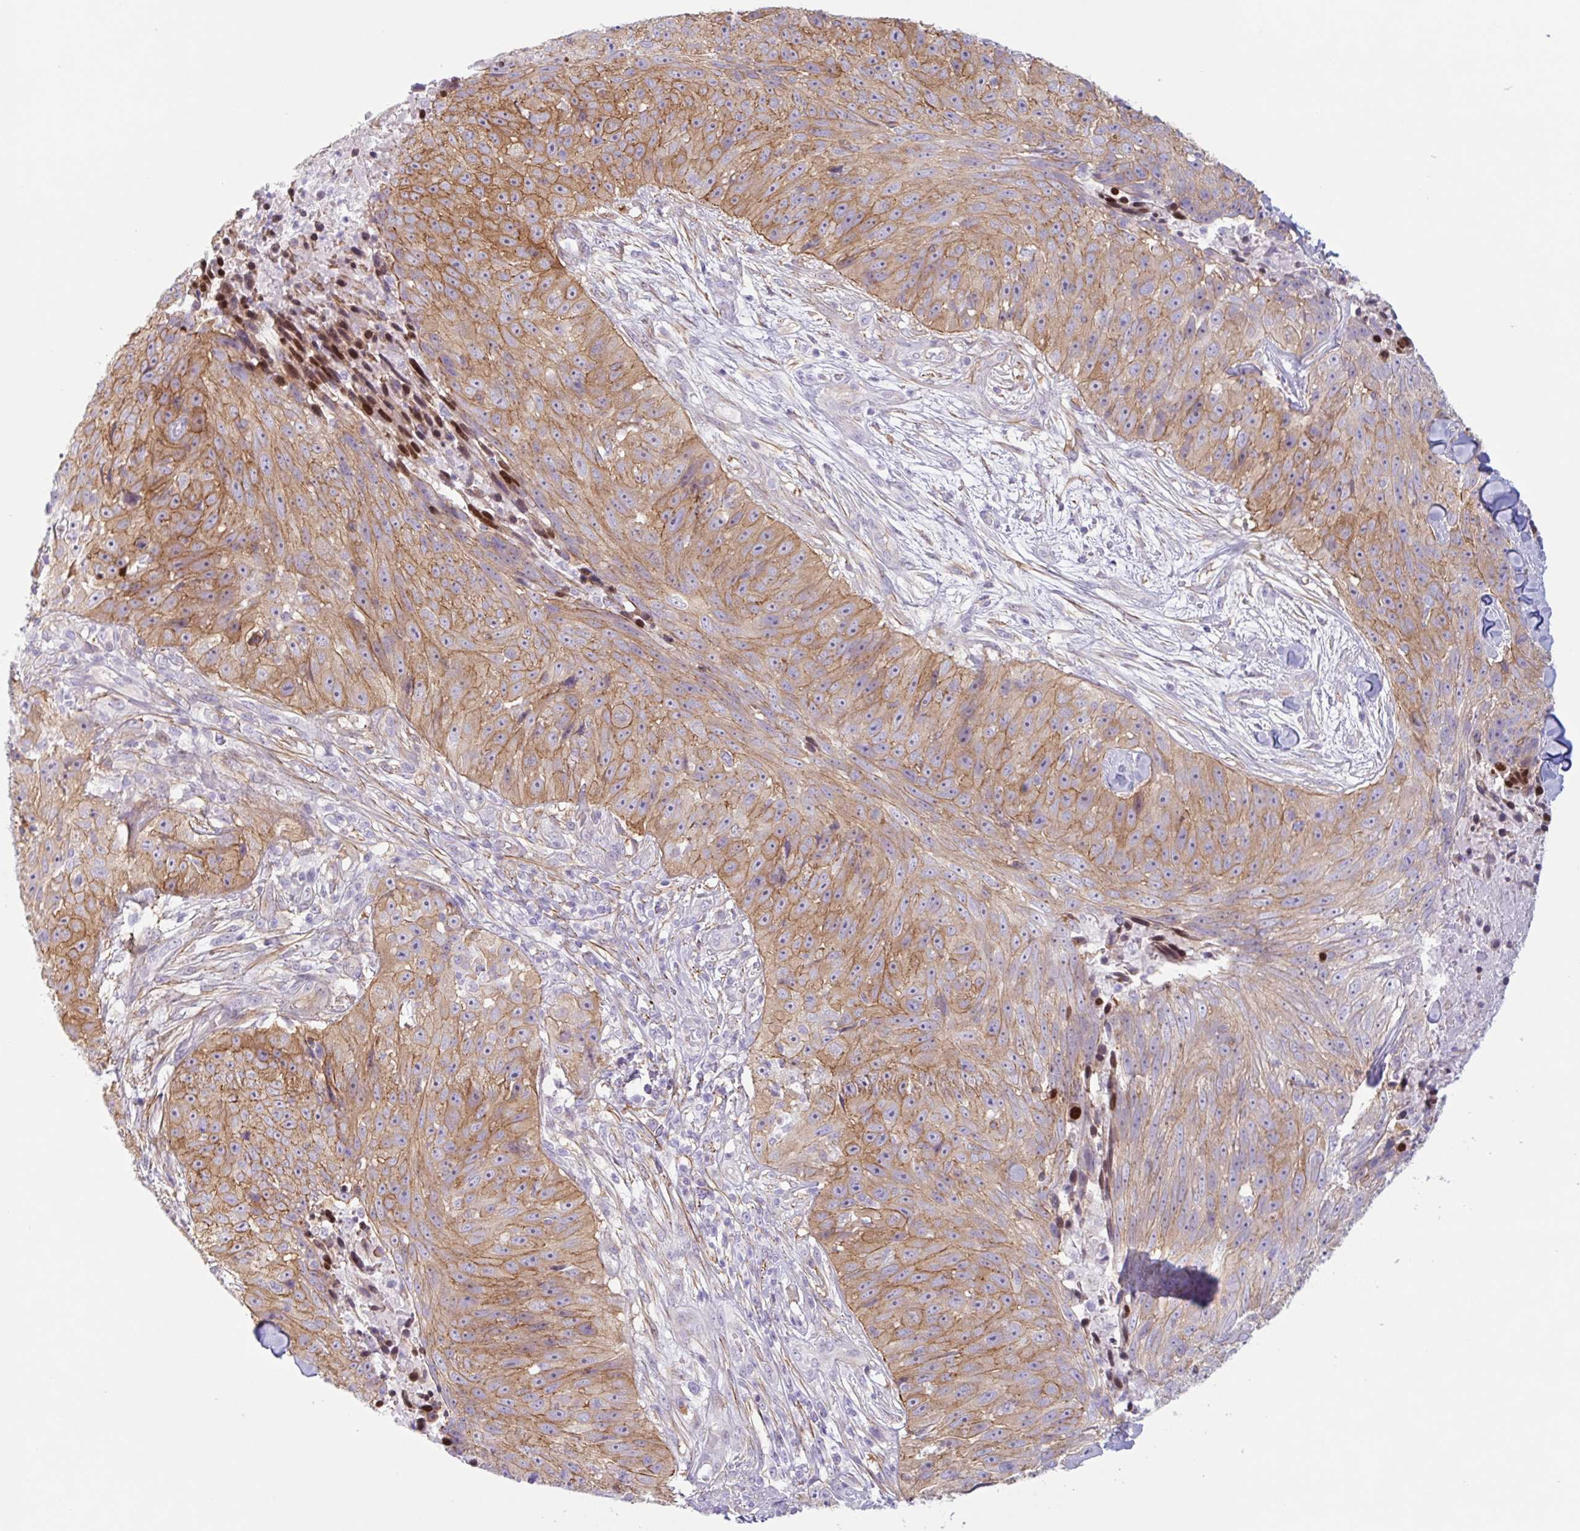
{"staining": {"intensity": "moderate", "quantity": ">75%", "location": "cytoplasmic/membranous"}, "tissue": "skin cancer", "cell_type": "Tumor cells", "image_type": "cancer", "snomed": [{"axis": "morphology", "description": "Squamous cell carcinoma, NOS"}, {"axis": "topography", "description": "Skin"}], "caption": "Immunohistochemistry of skin cancer (squamous cell carcinoma) reveals medium levels of moderate cytoplasmic/membranous expression in approximately >75% of tumor cells. (Stains: DAB (3,3'-diaminobenzidine) in brown, nuclei in blue, Microscopy: brightfield microscopy at high magnification).", "gene": "MYH10", "patient": {"sex": "female", "age": 87}}